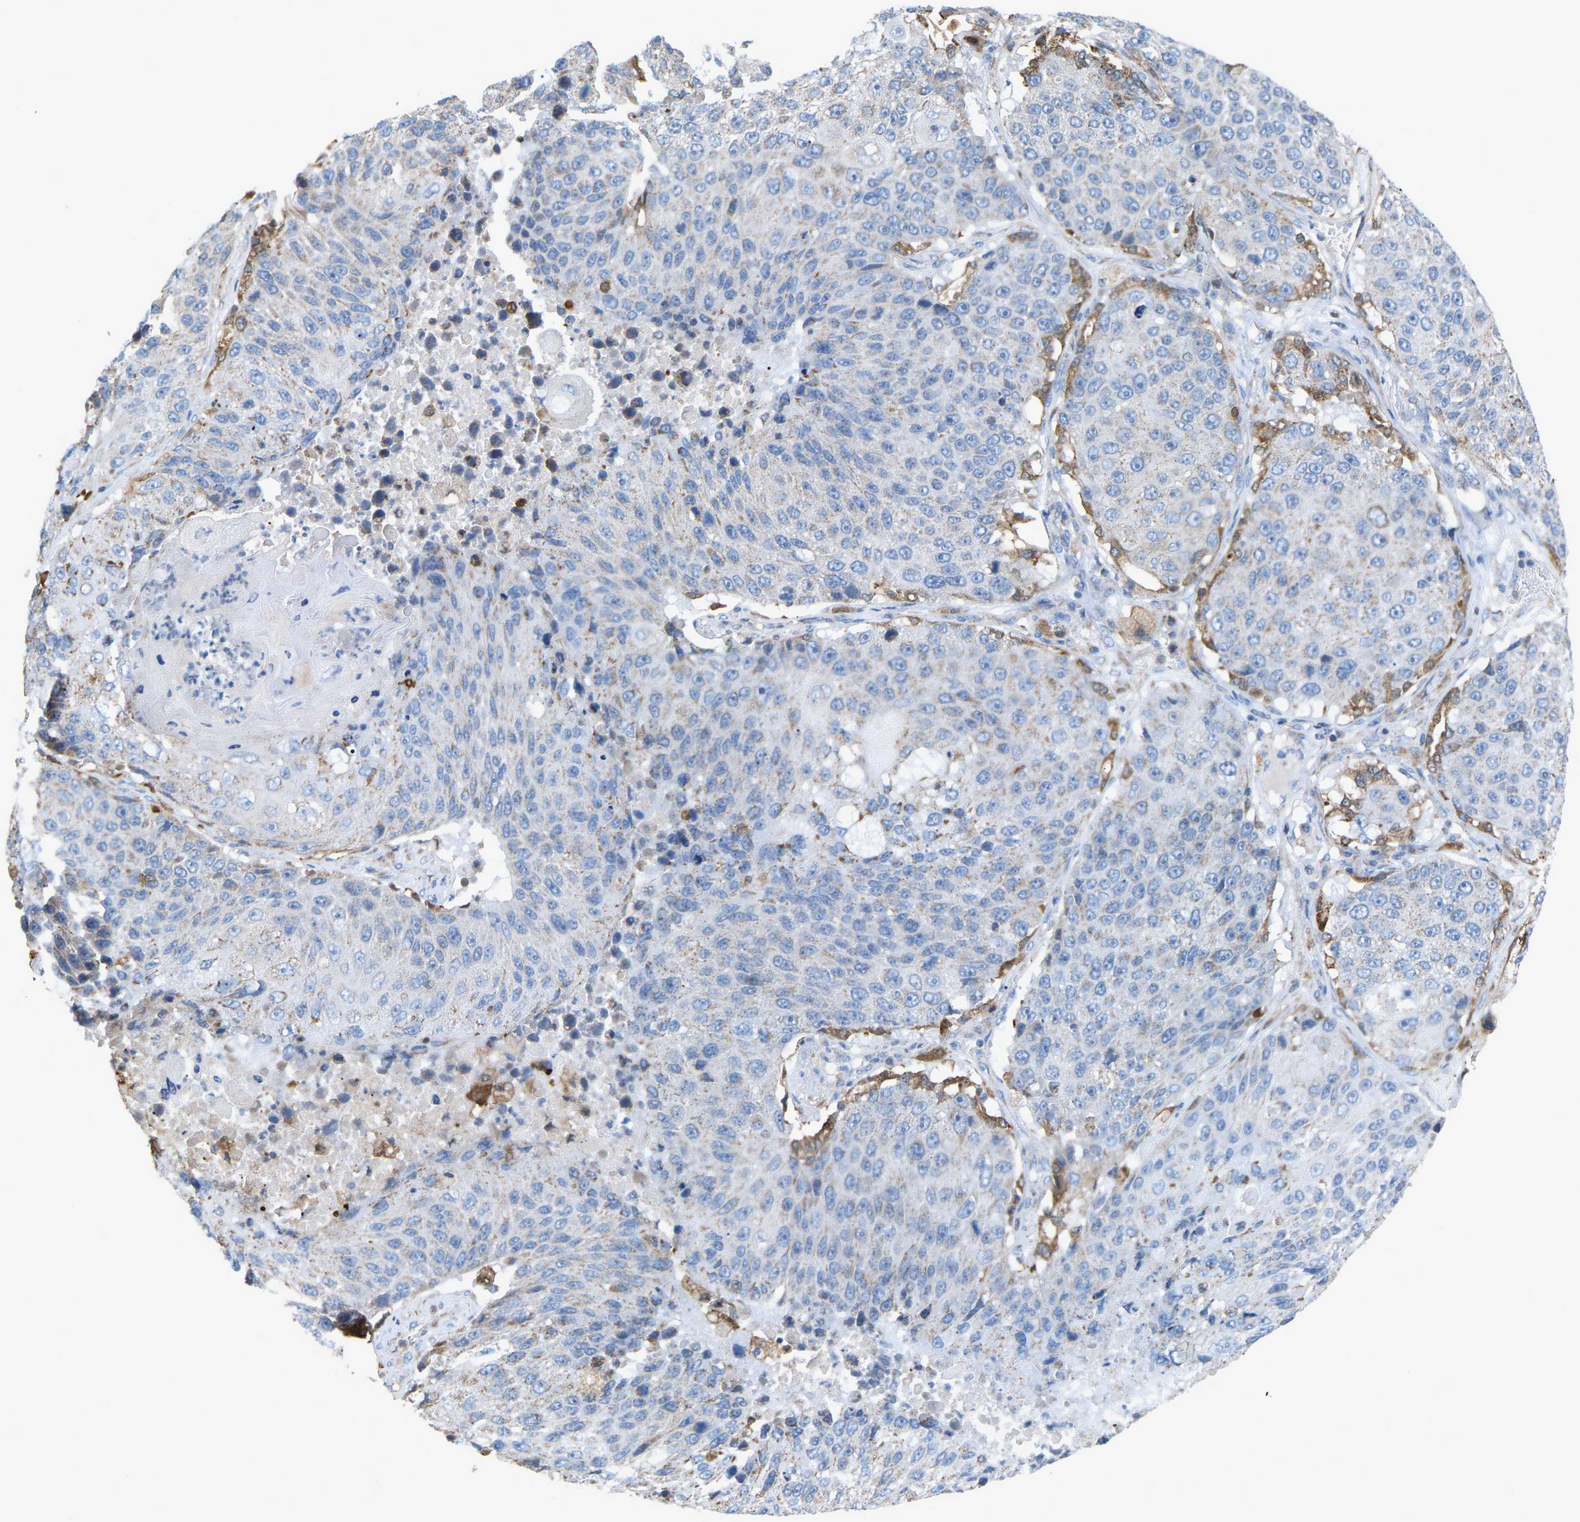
{"staining": {"intensity": "negative", "quantity": "none", "location": "none"}, "tissue": "lung cancer", "cell_type": "Tumor cells", "image_type": "cancer", "snomed": [{"axis": "morphology", "description": "Squamous cell carcinoma, NOS"}, {"axis": "topography", "description": "Lung"}], "caption": "Protein analysis of squamous cell carcinoma (lung) shows no significant expression in tumor cells.", "gene": "CROT", "patient": {"sex": "male", "age": 61}}